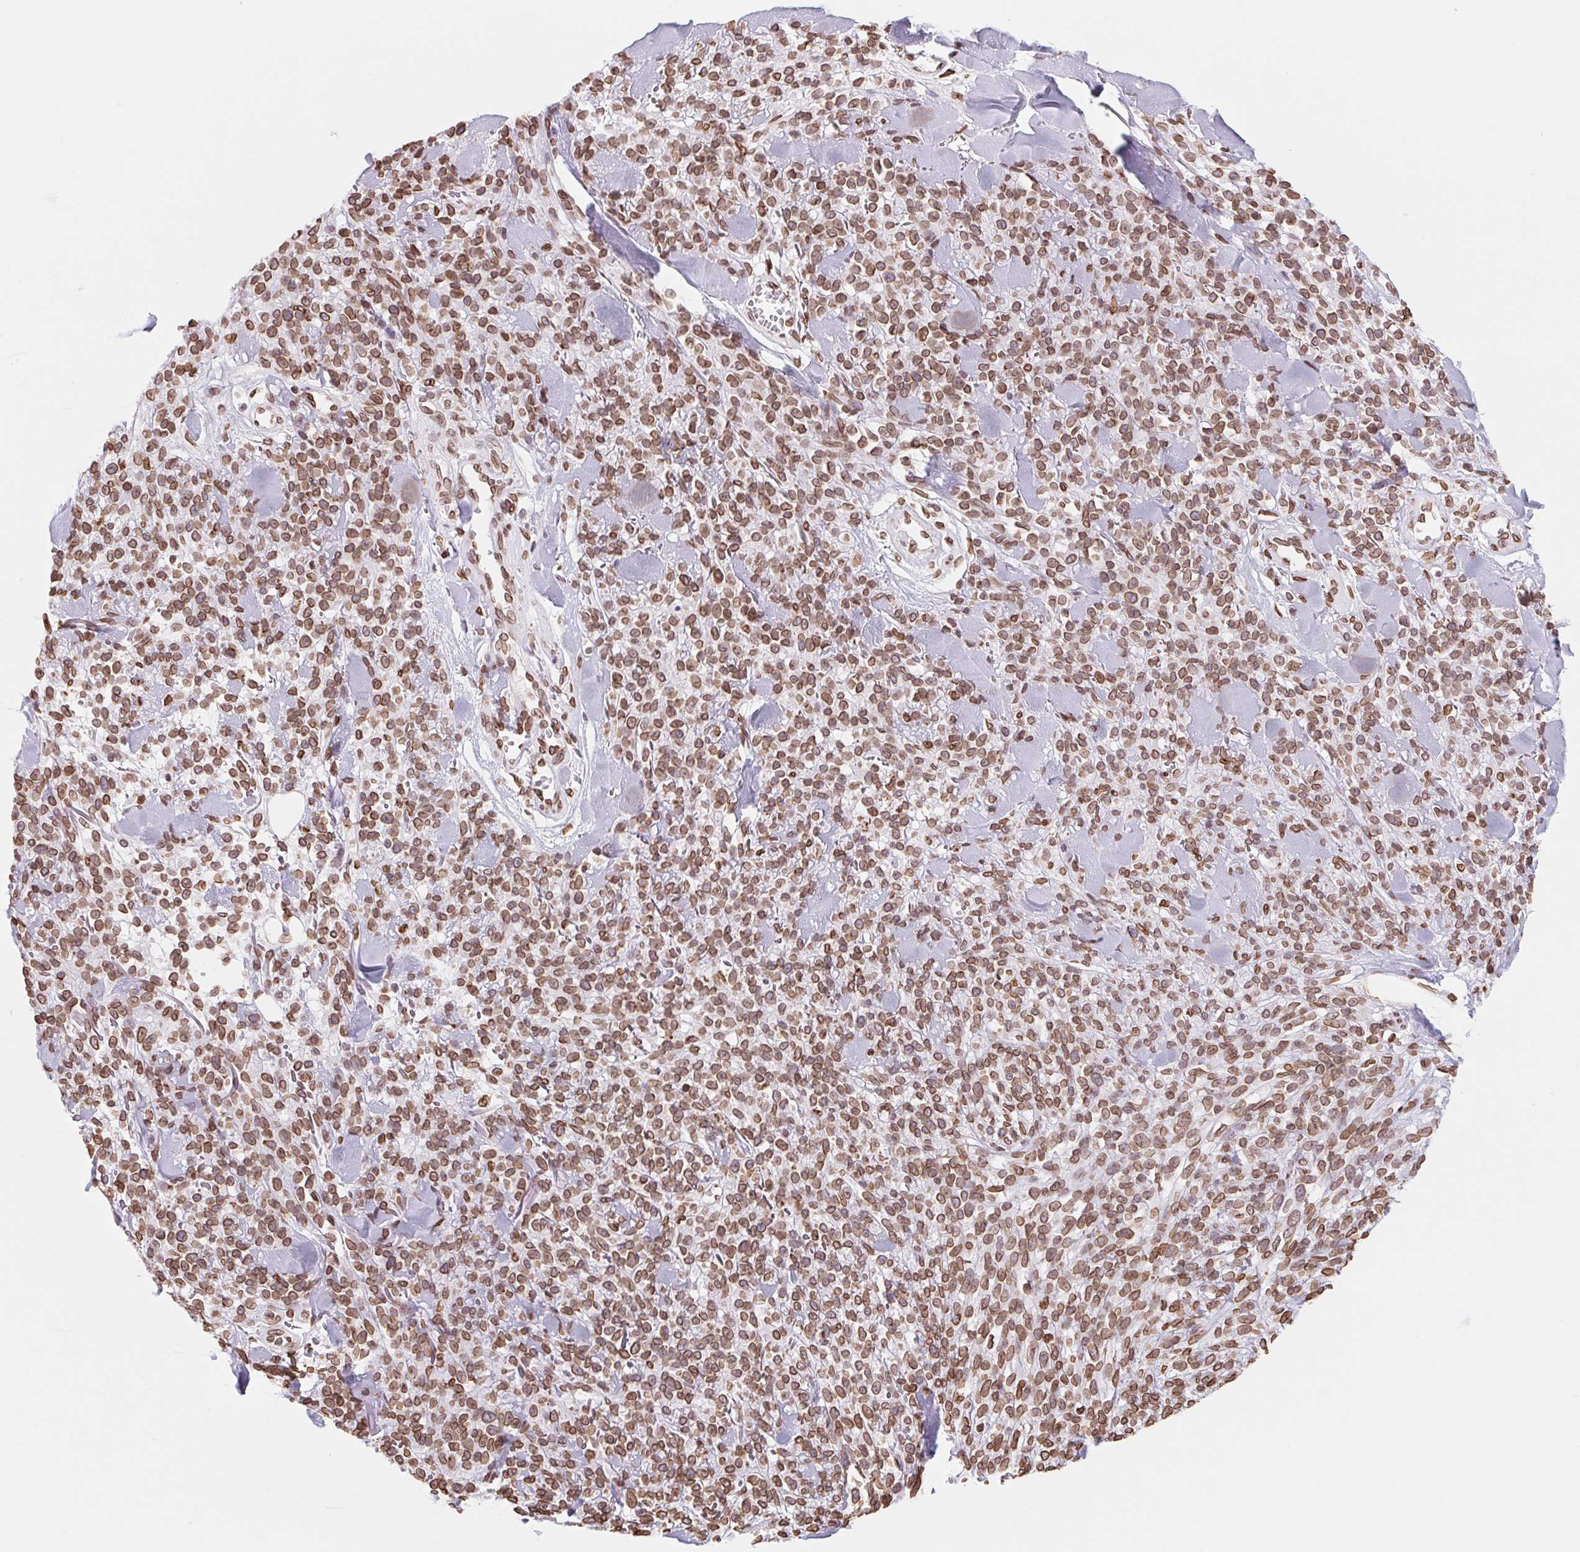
{"staining": {"intensity": "moderate", "quantity": ">75%", "location": "cytoplasmic/membranous,nuclear"}, "tissue": "melanoma", "cell_type": "Tumor cells", "image_type": "cancer", "snomed": [{"axis": "morphology", "description": "Malignant melanoma, NOS"}, {"axis": "topography", "description": "Skin"}, {"axis": "topography", "description": "Skin of trunk"}], "caption": "Moderate cytoplasmic/membranous and nuclear protein positivity is identified in about >75% of tumor cells in melanoma. (Stains: DAB (3,3'-diaminobenzidine) in brown, nuclei in blue, Microscopy: brightfield microscopy at high magnification).", "gene": "LMNB2", "patient": {"sex": "male", "age": 74}}